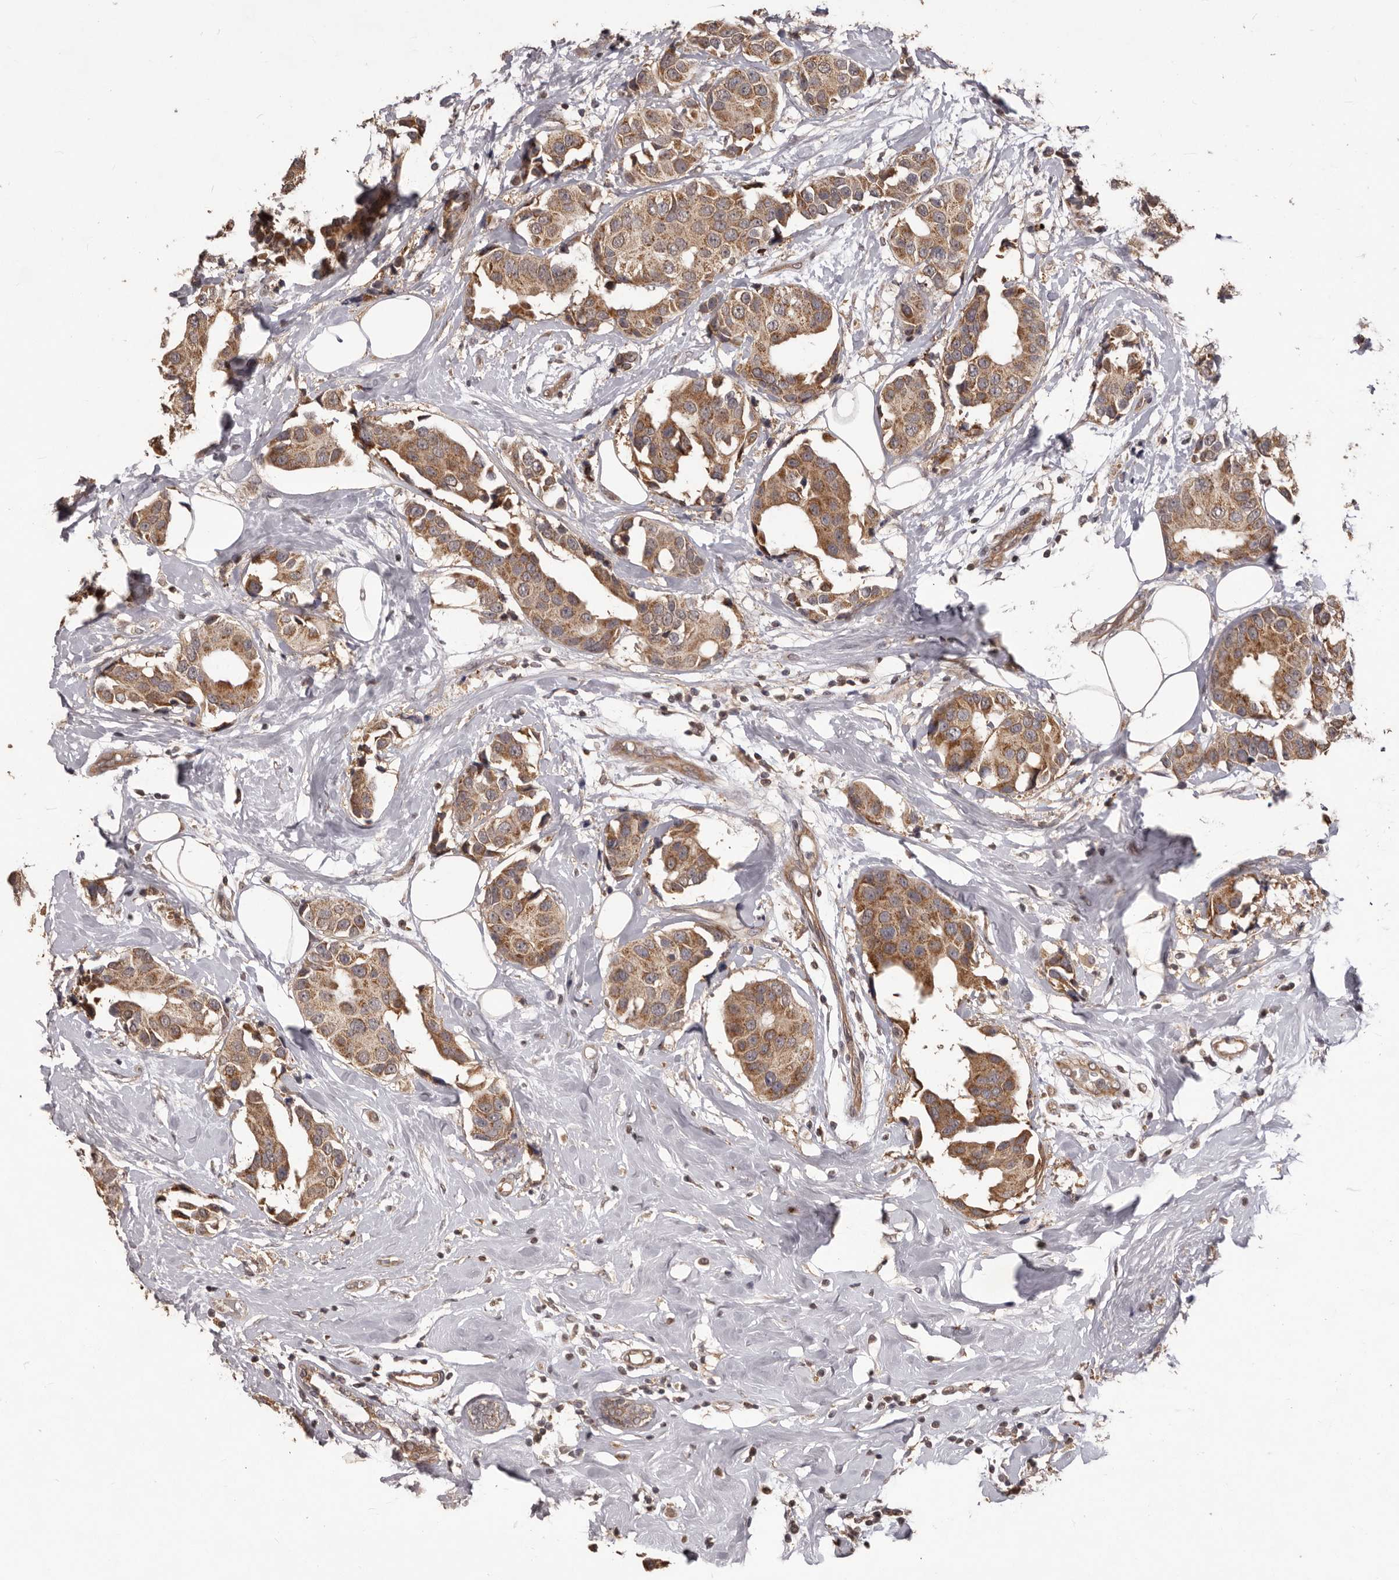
{"staining": {"intensity": "strong", "quantity": "25%-75%", "location": "cytoplasmic/membranous"}, "tissue": "breast cancer", "cell_type": "Tumor cells", "image_type": "cancer", "snomed": [{"axis": "morphology", "description": "Normal tissue, NOS"}, {"axis": "morphology", "description": "Duct carcinoma"}, {"axis": "topography", "description": "Breast"}], "caption": "Immunohistochemistry (DAB) staining of breast cancer (infiltrating ductal carcinoma) exhibits strong cytoplasmic/membranous protein positivity in approximately 25%-75% of tumor cells.", "gene": "MTO1", "patient": {"sex": "female", "age": 39}}